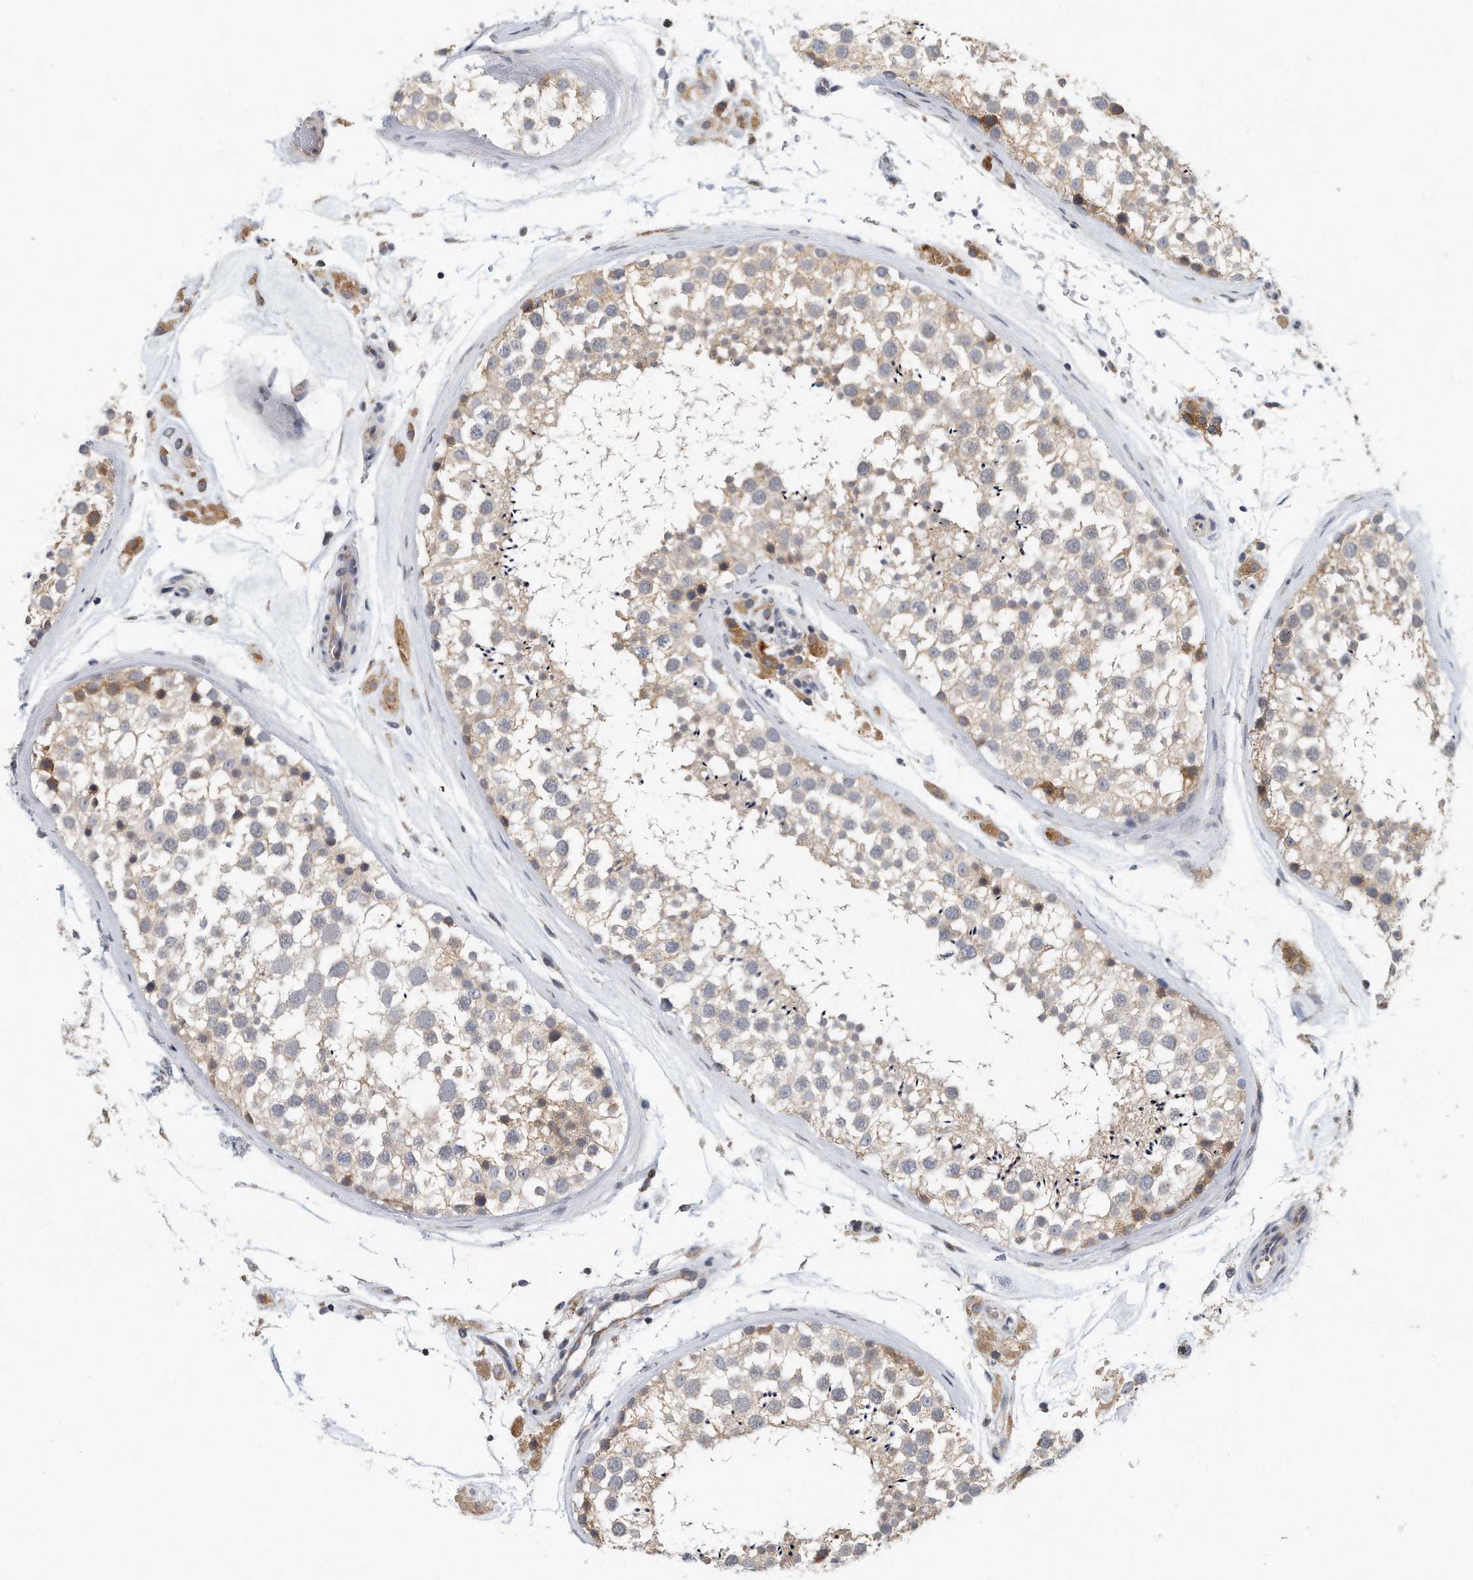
{"staining": {"intensity": "moderate", "quantity": "<25%", "location": "cytoplasmic/membranous"}, "tissue": "testis", "cell_type": "Cells in seminiferous ducts", "image_type": "normal", "snomed": [{"axis": "morphology", "description": "Normal tissue, NOS"}, {"axis": "topography", "description": "Testis"}], "caption": "Normal testis demonstrates moderate cytoplasmic/membranous expression in approximately <25% of cells in seminiferous ducts, visualized by immunohistochemistry.", "gene": "VLDLR", "patient": {"sex": "male", "age": 46}}